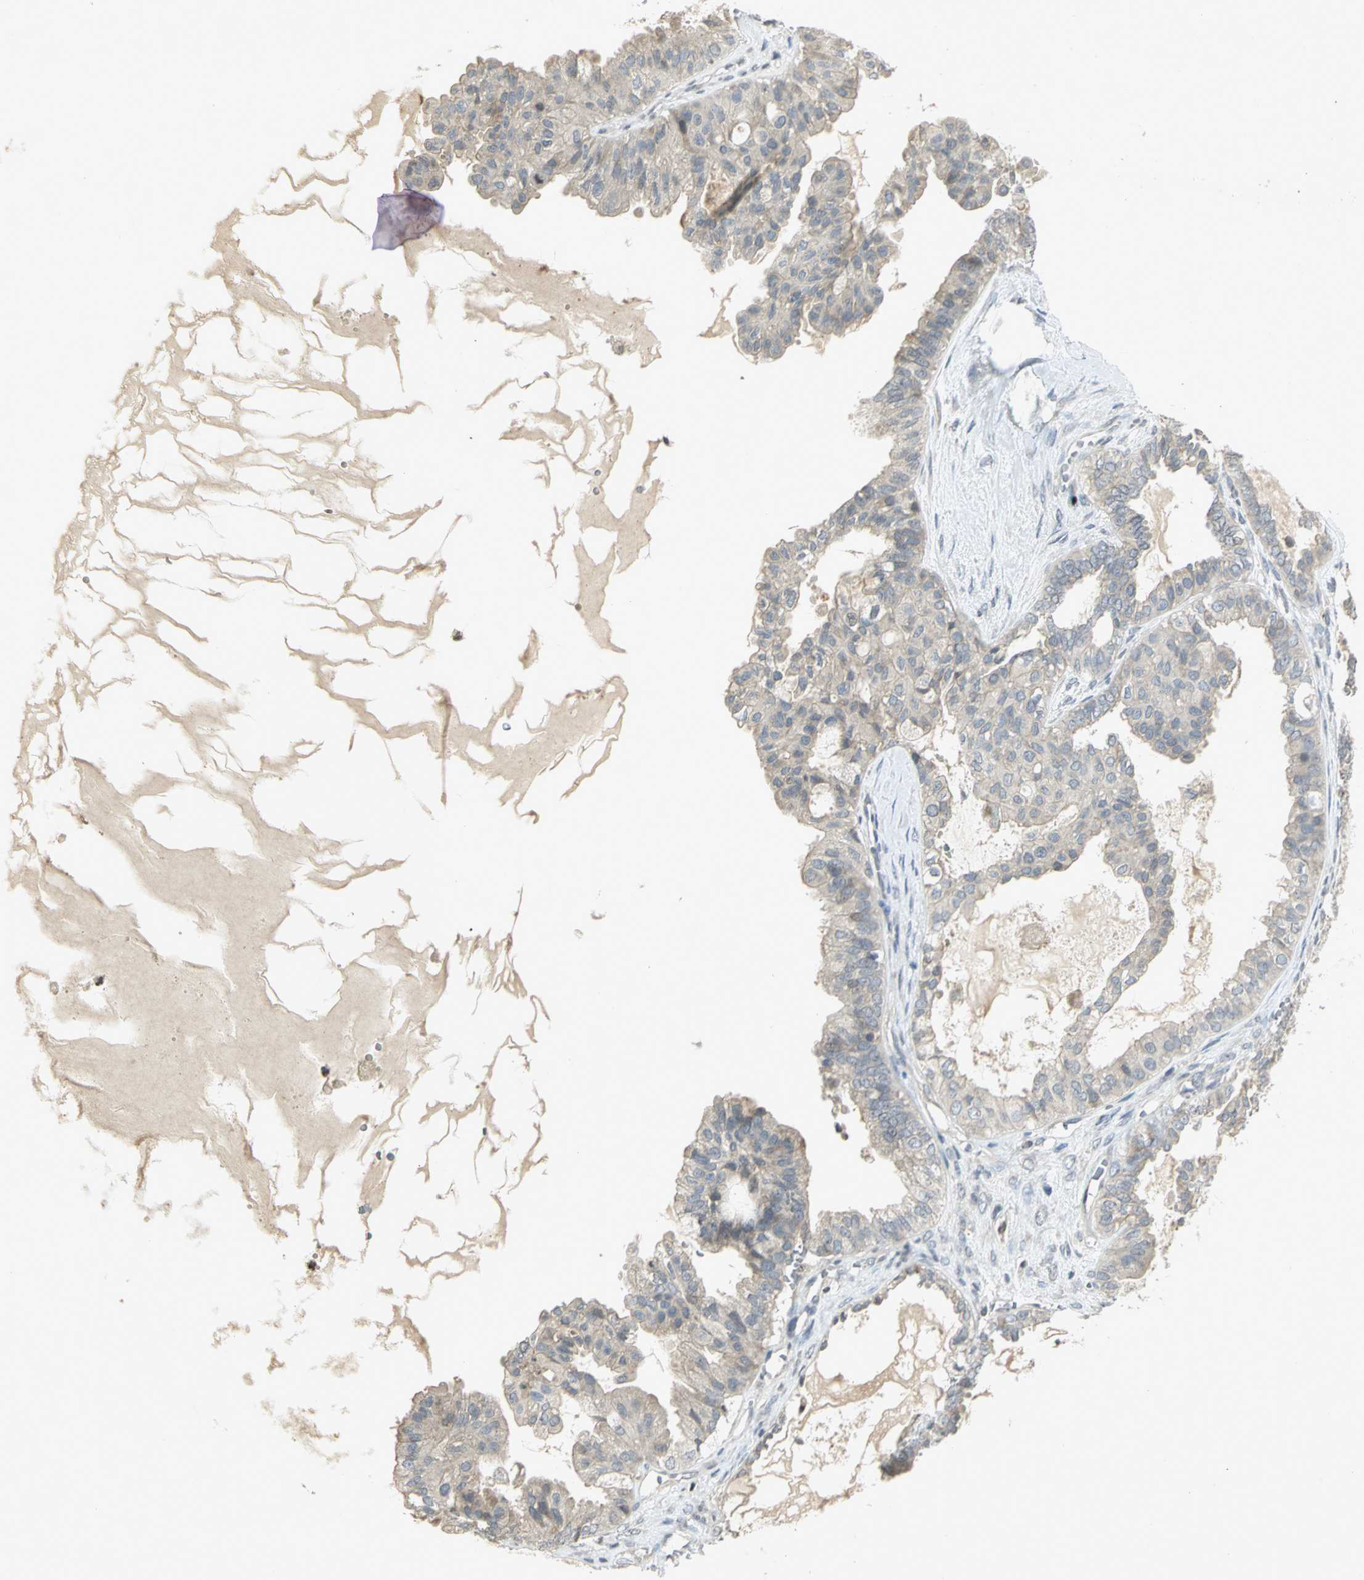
{"staining": {"intensity": "negative", "quantity": "none", "location": "none"}, "tissue": "ovarian cancer", "cell_type": "Tumor cells", "image_type": "cancer", "snomed": [{"axis": "morphology", "description": "Carcinoma, NOS"}, {"axis": "morphology", "description": "Carcinoma, endometroid"}, {"axis": "topography", "description": "Ovary"}], "caption": "High magnification brightfield microscopy of carcinoma (ovarian) stained with DAB (brown) and counterstained with hematoxylin (blue): tumor cells show no significant positivity. Brightfield microscopy of IHC stained with DAB (brown) and hematoxylin (blue), captured at high magnification.", "gene": "IL16", "patient": {"sex": "female", "age": 50}}